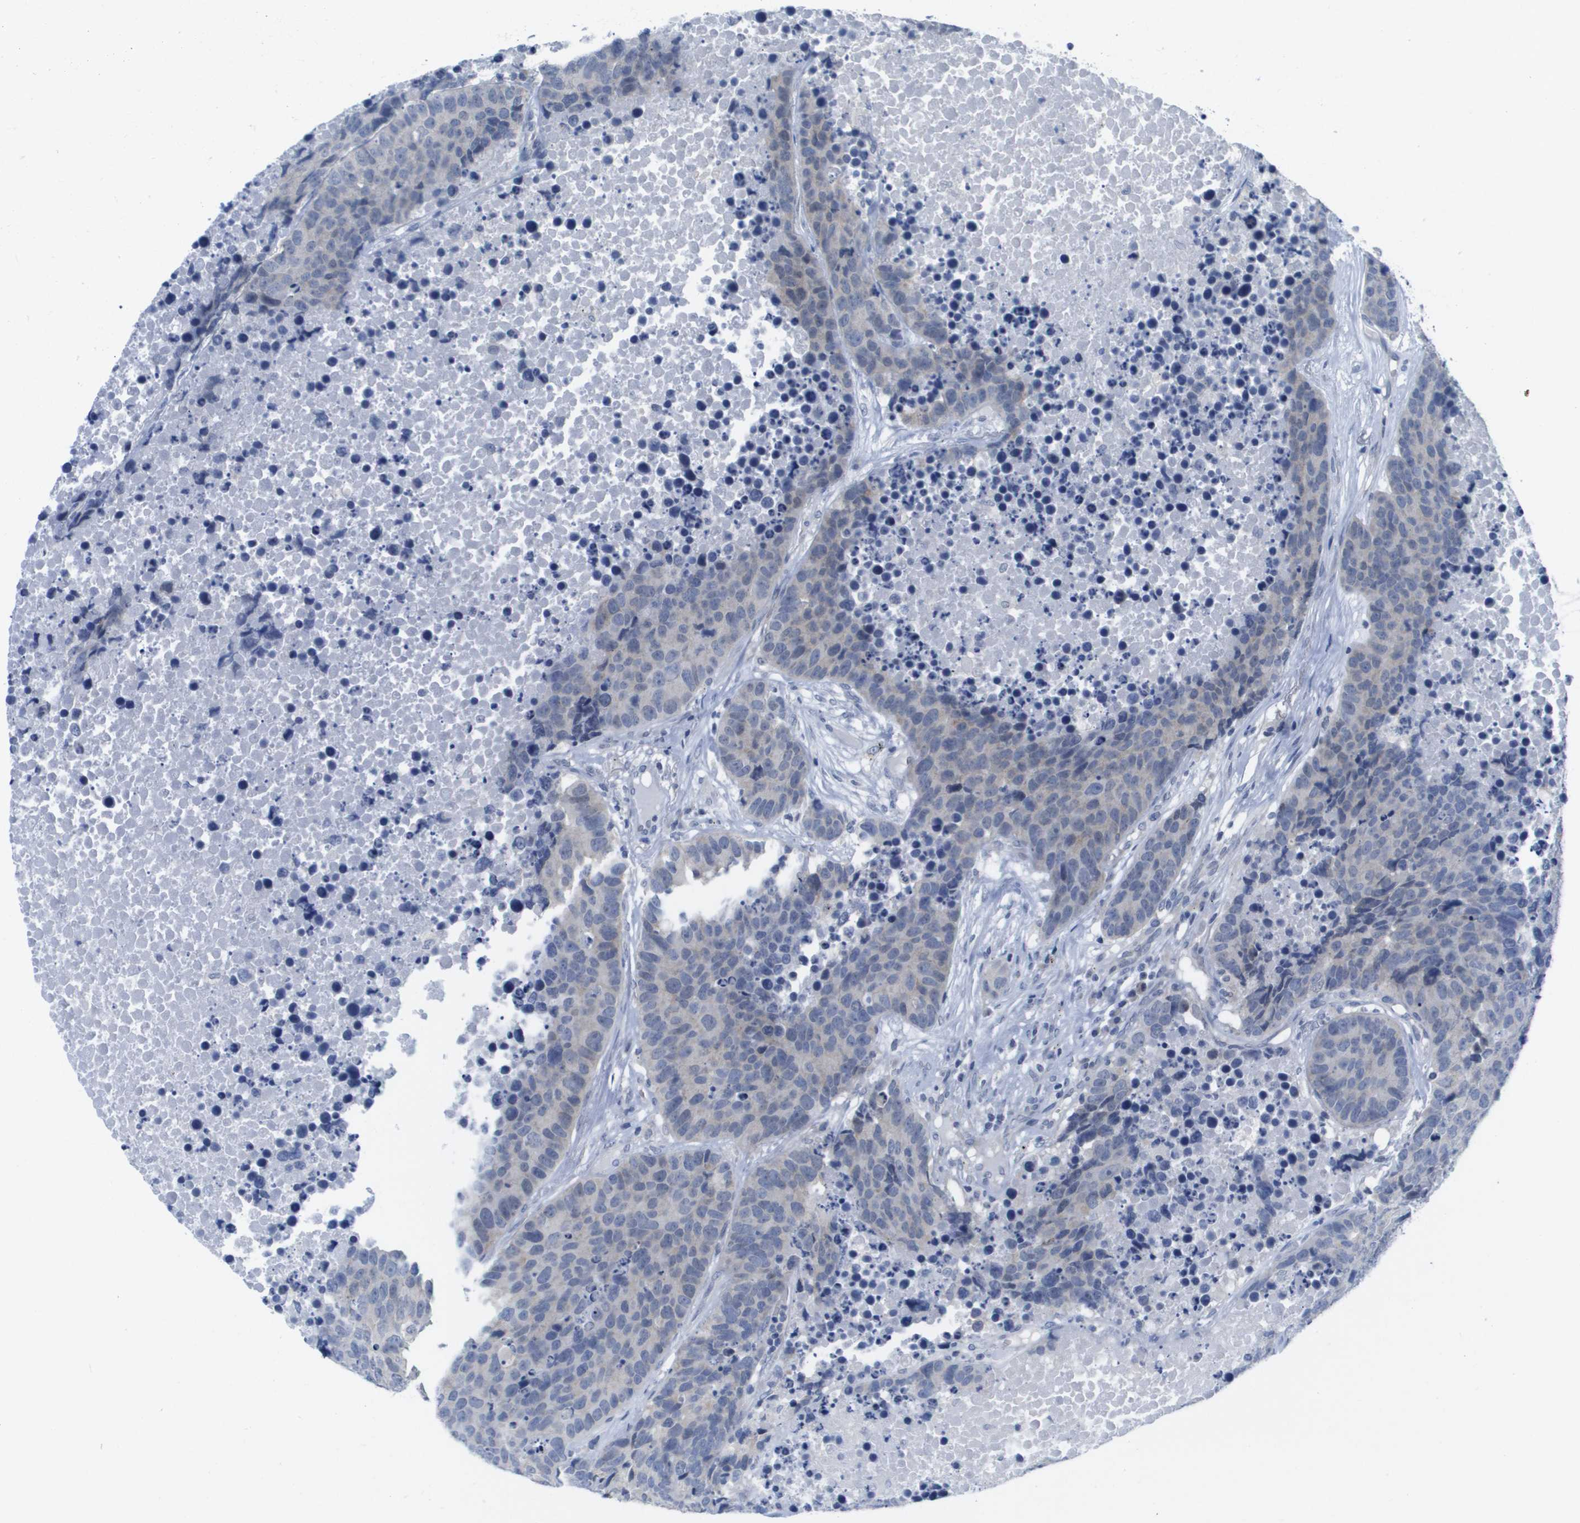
{"staining": {"intensity": "weak", "quantity": "<25%", "location": "cytoplasmic/membranous"}, "tissue": "carcinoid", "cell_type": "Tumor cells", "image_type": "cancer", "snomed": [{"axis": "morphology", "description": "Carcinoid, malignant, NOS"}, {"axis": "topography", "description": "Lung"}], "caption": "Protein analysis of malignant carcinoid shows no significant staining in tumor cells.", "gene": "PDE4A", "patient": {"sex": "male", "age": 60}}